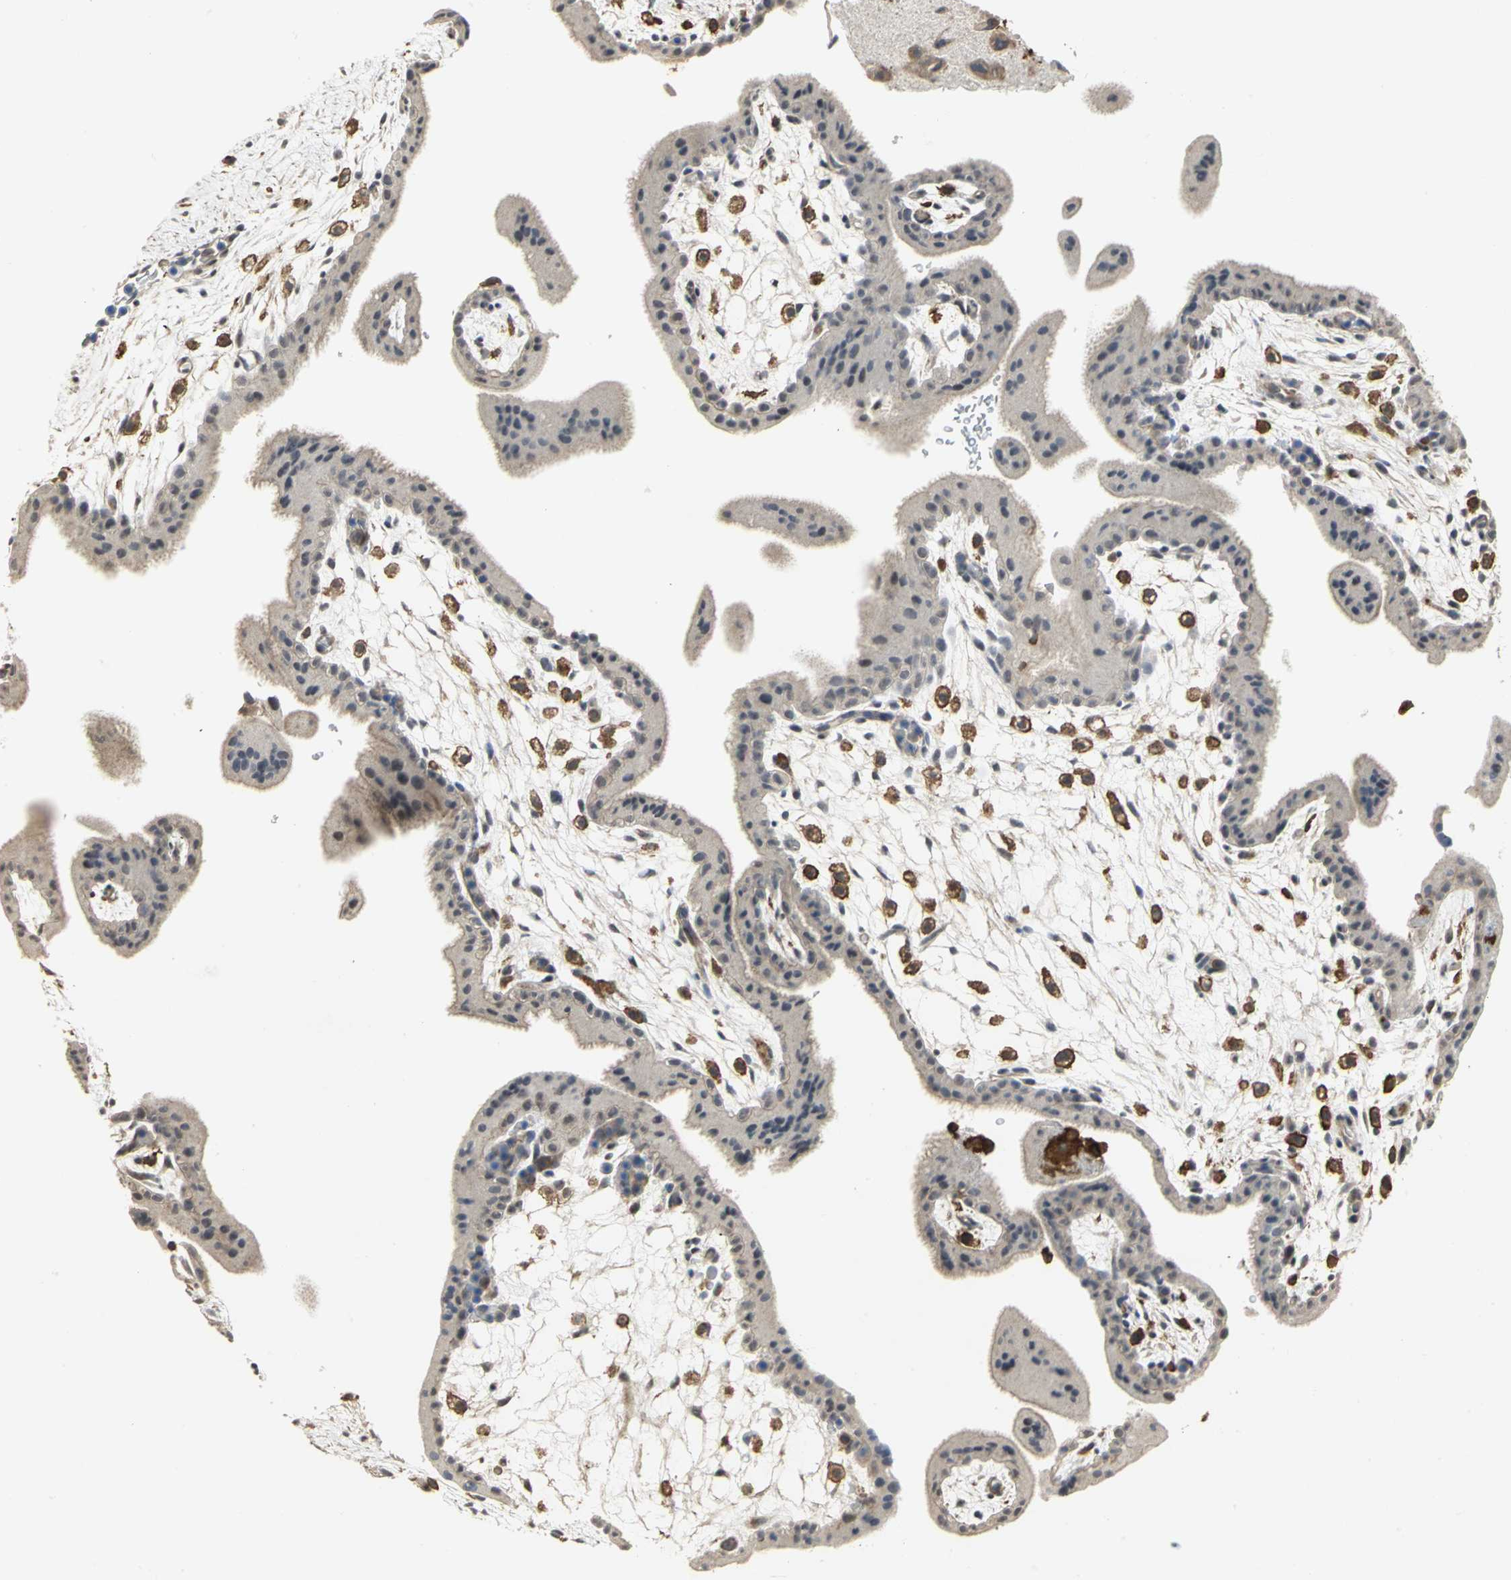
{"staining": {"intensity": "negative", "quantity": "none", "location": "none"}, "tissue": "placenta", "cell_type": "Decidual cells", "image_type": "normal", "snomed": [{"axis": "morphology", "description": "Normal tissue, NOS"}, {"axis": "topography", "description": "Placenta"}], "caption": "Immunohistochemical staining of unremarkable placenta displays no significant positivity in decidual cells.", "gene": "SKAP2", "patient": {"sex": "female", "age": 35}}